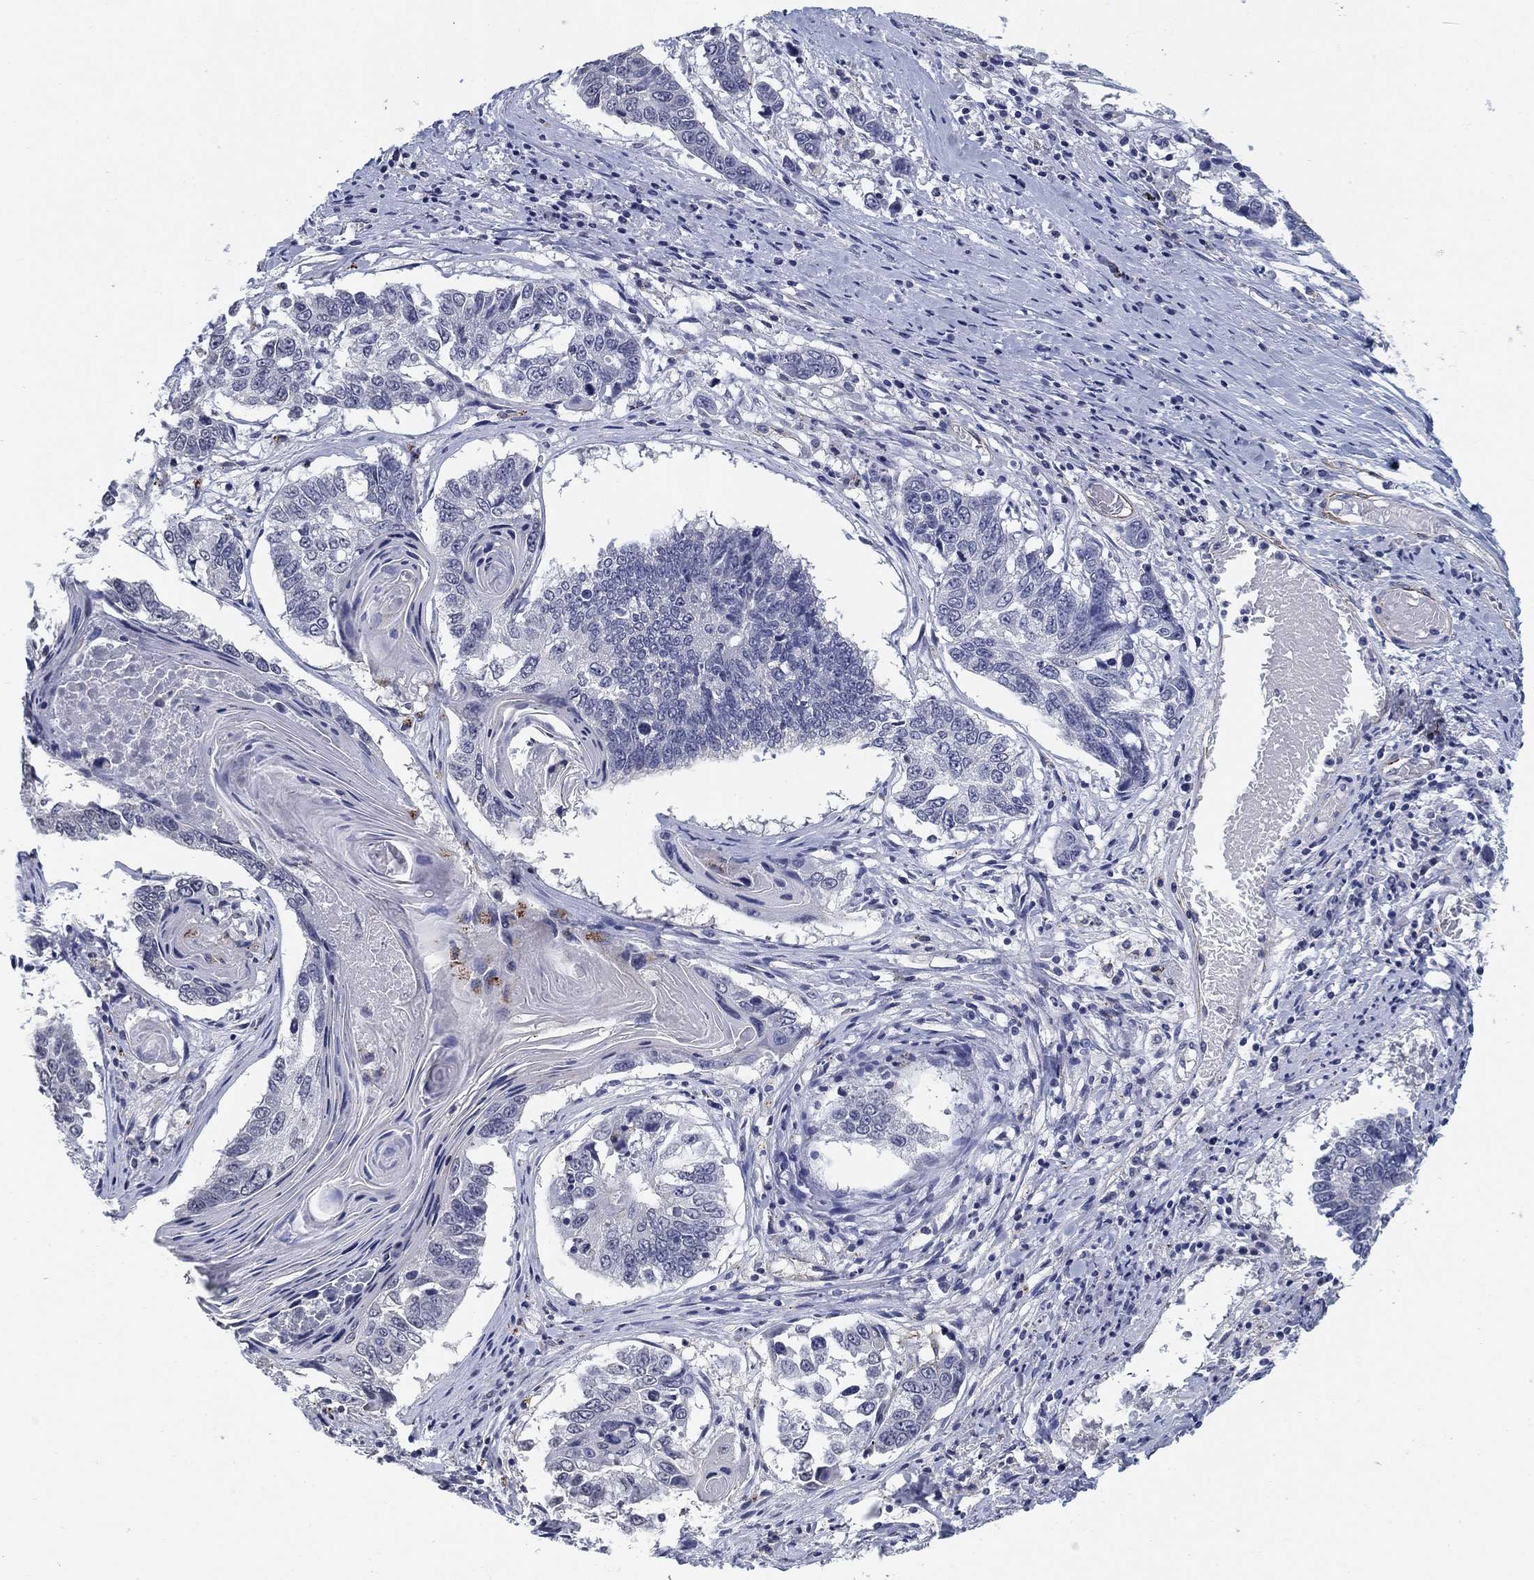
{"staining": {"intensity": "negative", "quantity": "none", "location": "none"}, "tissue": "lung cancer", "cell_type": "Tumor cells", "image_type": "cancer", "snomed": [{"axis": "morphology", "description": "Squamous cell carcinoma, NOS"}, {"axis": "topography", "description": "Lung"}], "caption": "This is an IHC photomicrograph of squamous cell carcinoma (lung). There is no staining in tumor cells.", "gene": "OTUB2", "patient": {"sex": "male", "age": 73}}